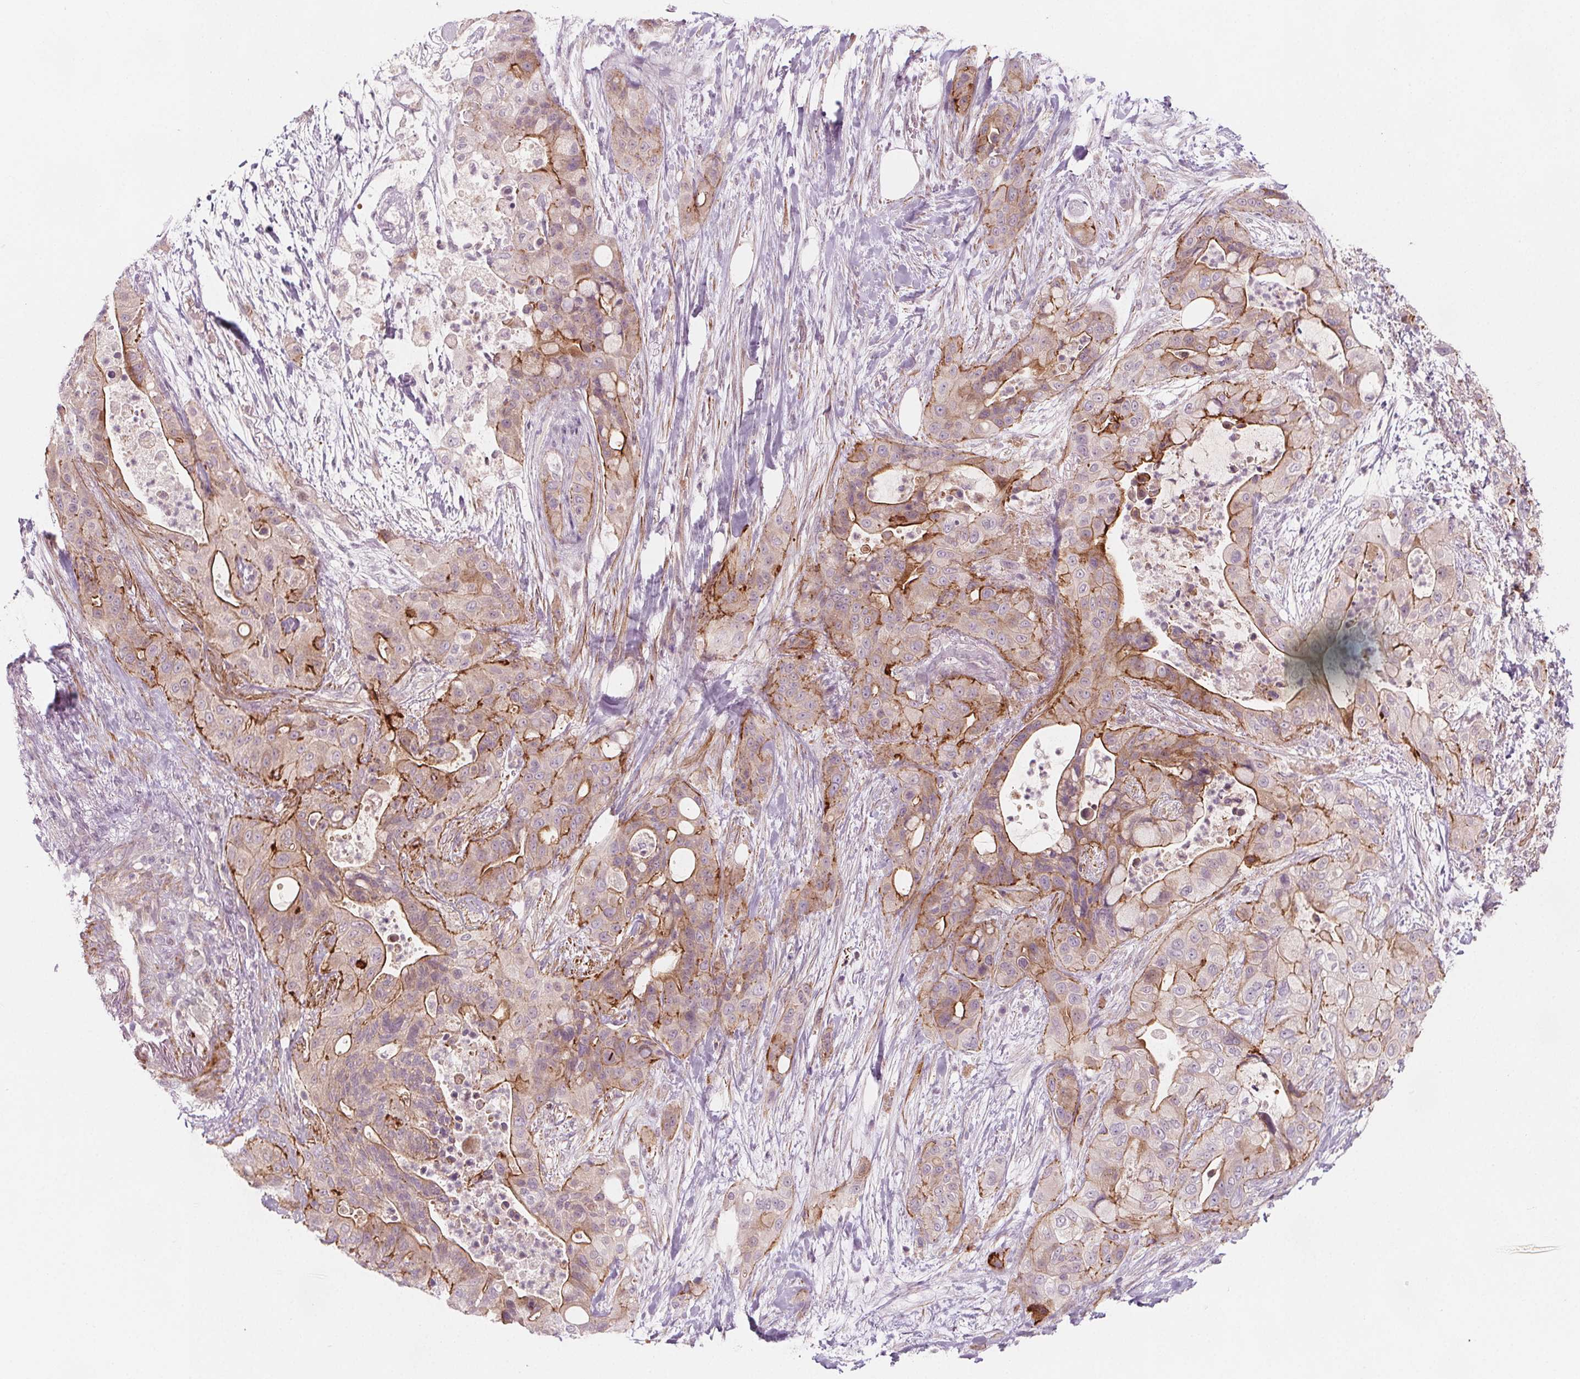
{"staining": {"intensity": "moderate", "quantity": "25%-75%", "location": "cytoplasmic/membranous"}, "tissue": "pancreatic cancer", "cell_type": "Tumor cells", "image_type": "cancer", "snomed": [{"axis": "morphology", "description": "Adenocarcinoma, NOS"}, {"axis": "topography", "description": "Pancreas"}], "caption": "This histopathology image reveals immunohistochemistry staining of adenocarcinoma (pancreatic), with medium moderate cytoplasmic/membranous positivity in about 25%-75% of tumor cells.", "gene": "ADAM33", "patient": {"sex": "male", "age": 71}}